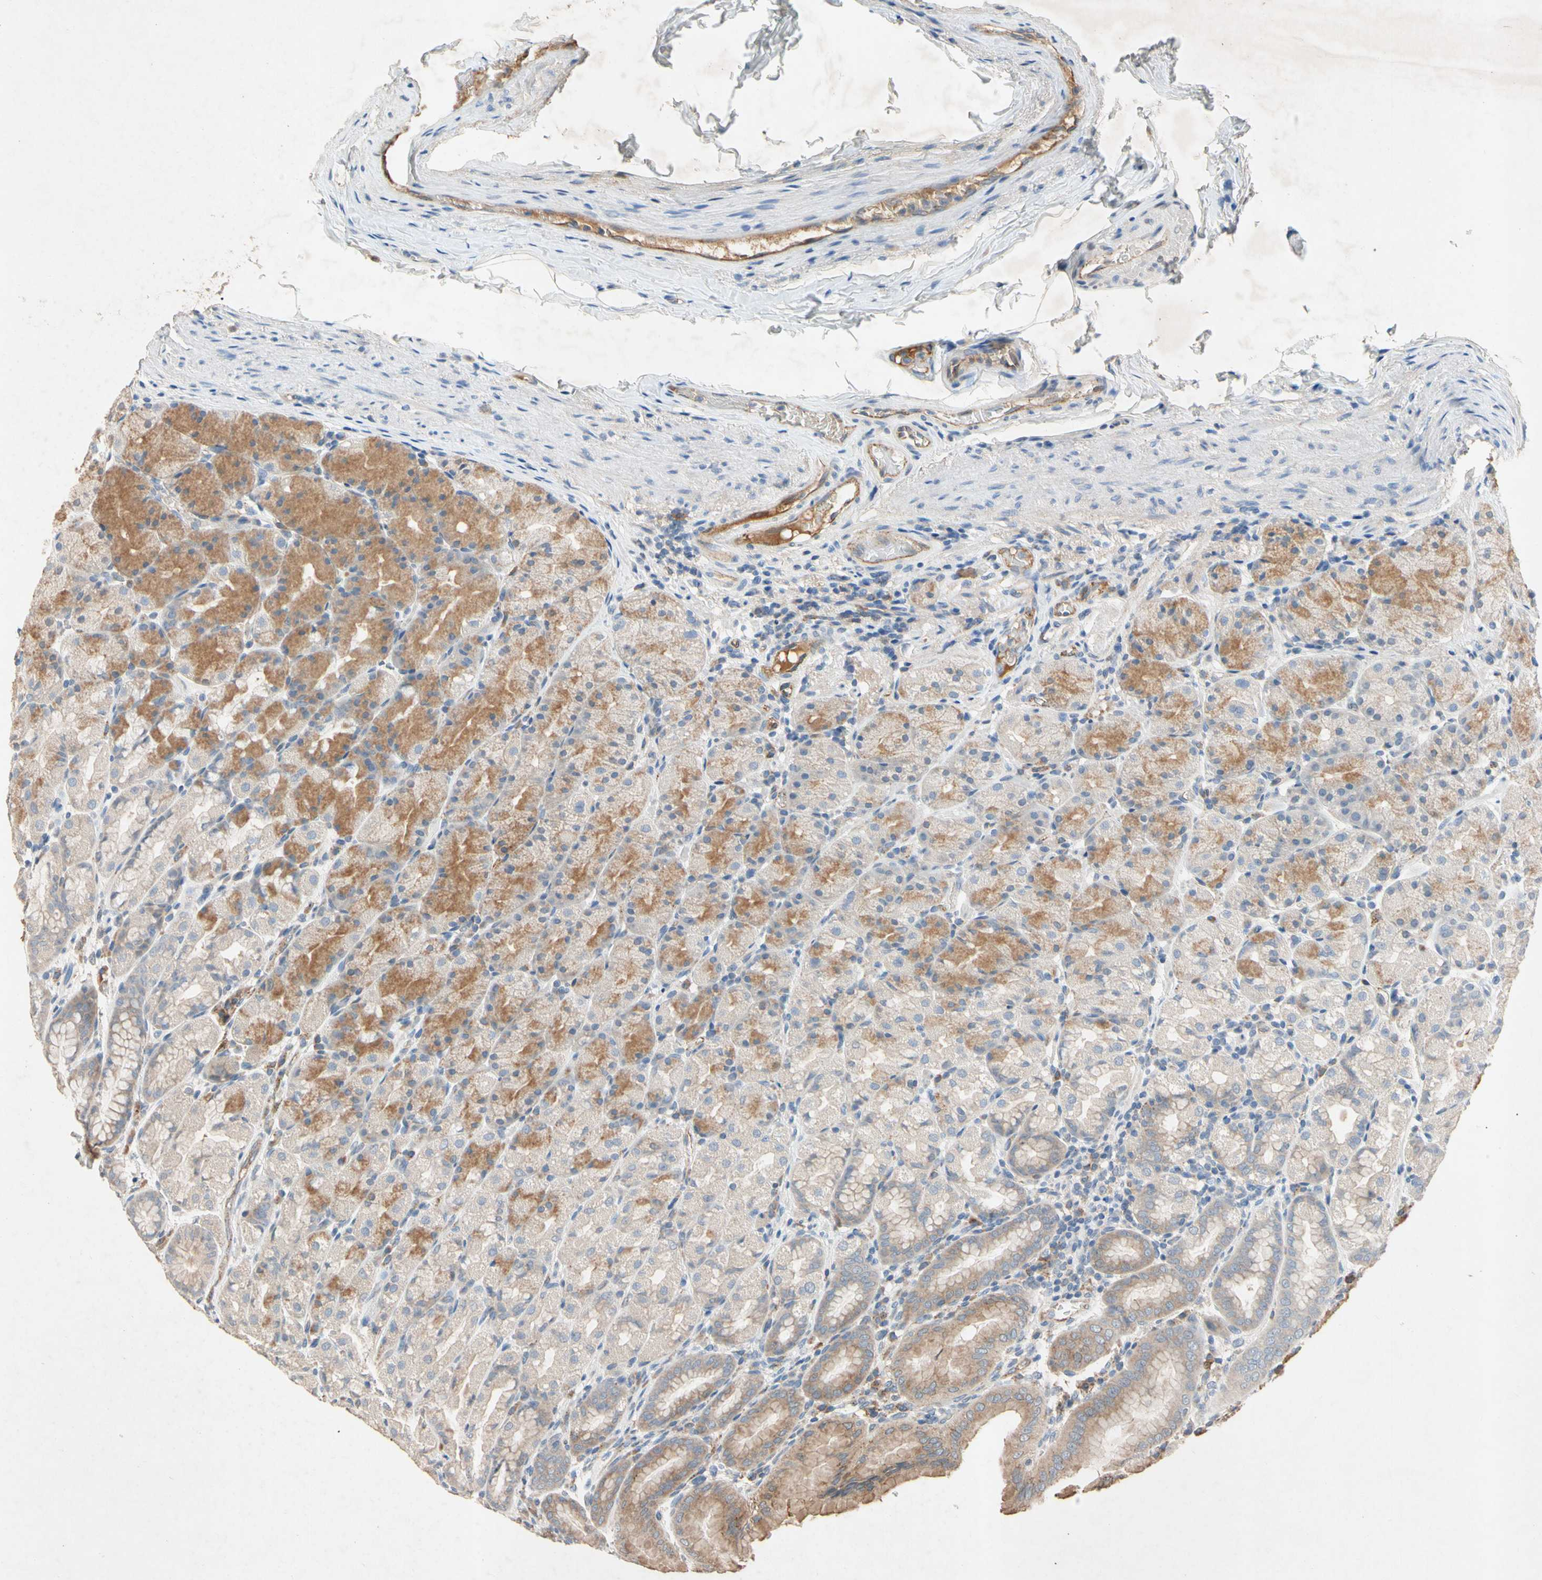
{"staining": {"intensity": "moderate", "quantity": "25%-75%", "location": "cytoplasmic/membranous"}, "tissue": "stomach", "cell_type": "Glandular cells", "image_type": "normal", "snomed": [{"axis": "morphology", "description": "Normal tissue, NOS"}, {"axis": "topography", "description": "Stomach, upper"}], "caption": "Protein analysis of normal stomach displays moderate cytoplasmic/membranous positivity in approximately 25%-75% of glandular cells.", "gene": "NDFIP2", "patient": {"sex": "male", "age": 68}}